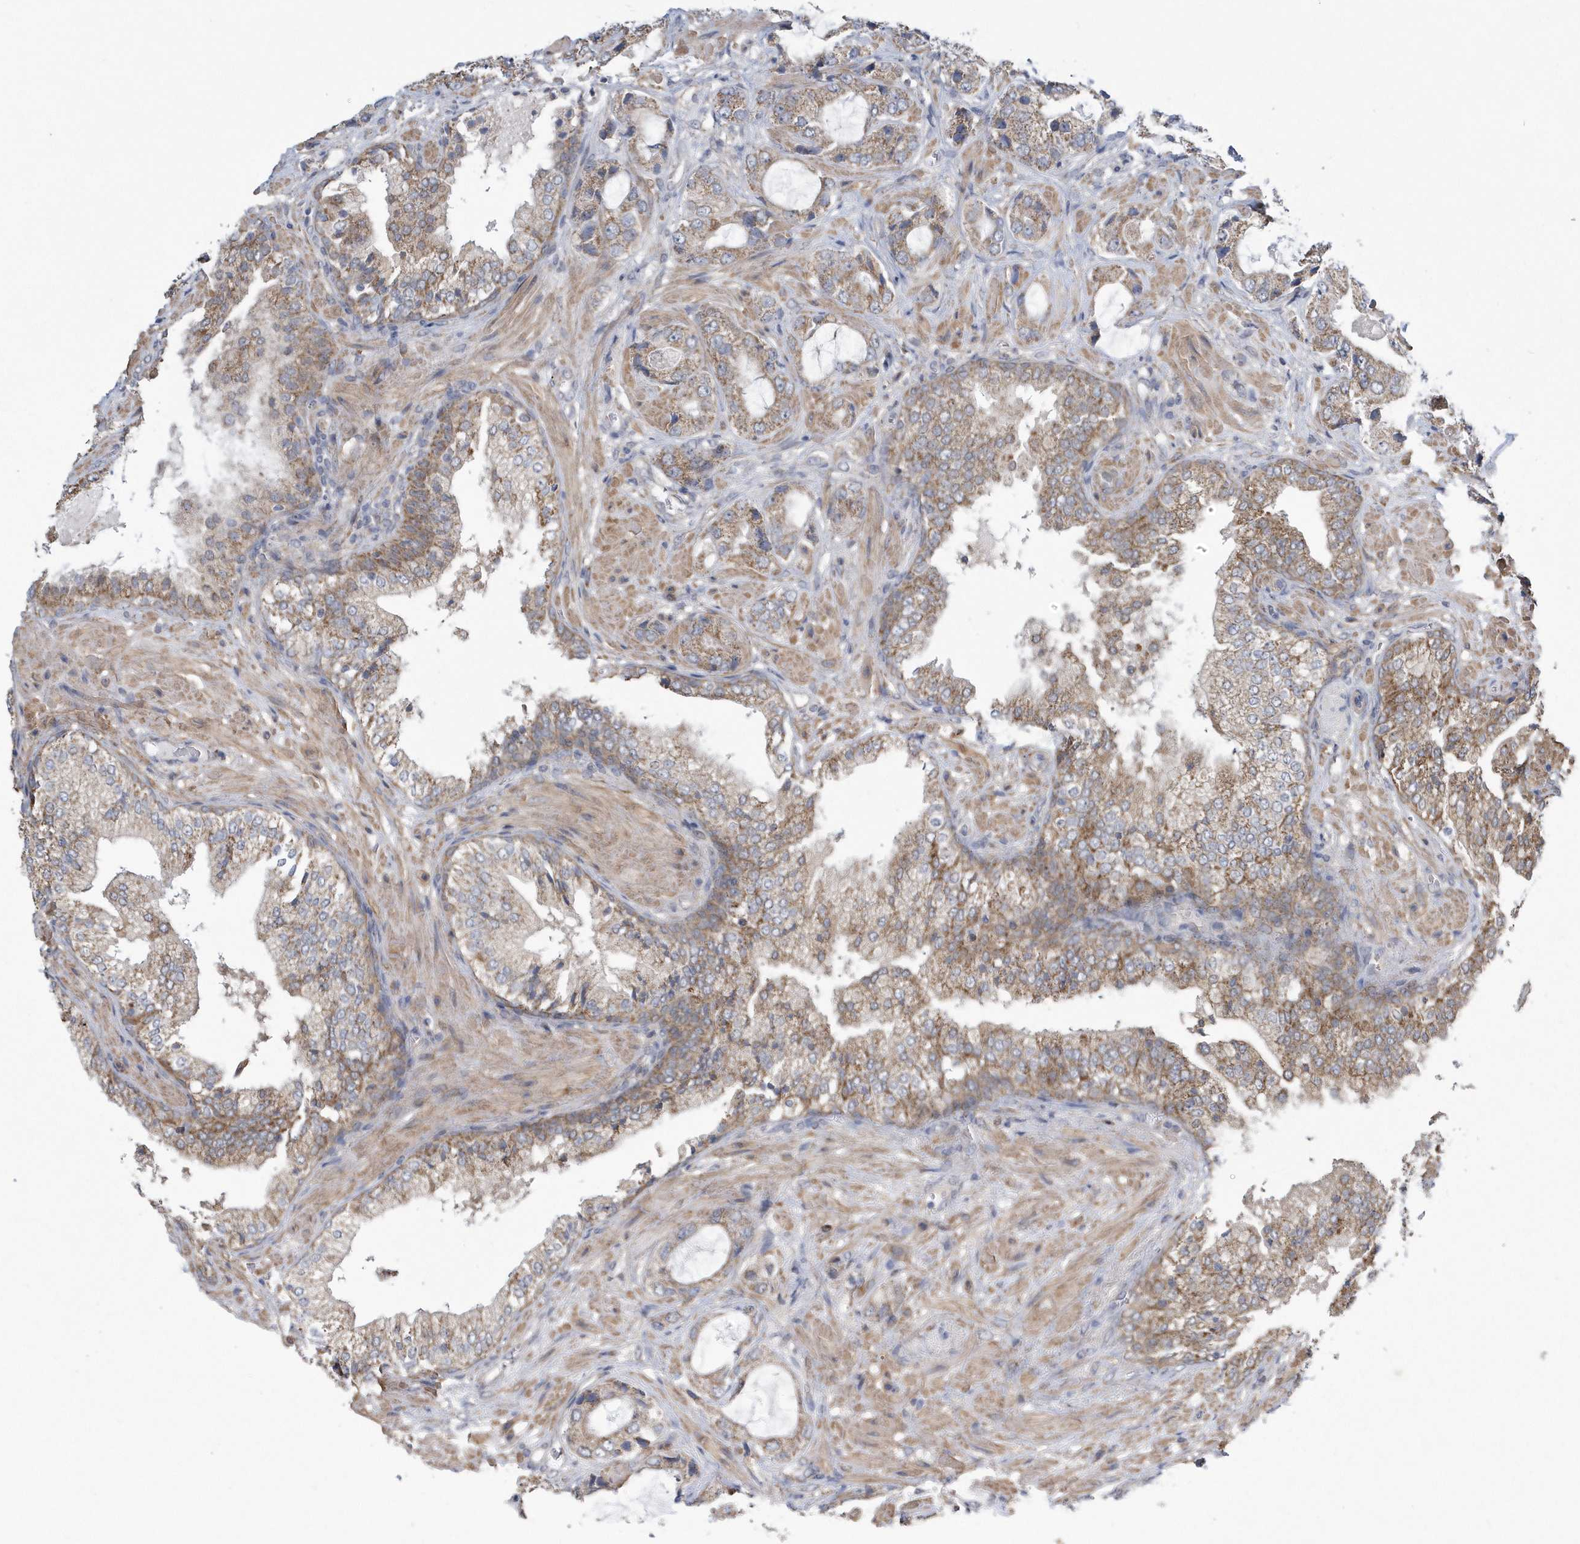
{"staining": {"intensity": "moderate", "quantity": ">75%", "location": "cytoplasmic/membranous"}, "tissue": "prostate cancer", "cell_type": "Tumor cells", "image_type": "cancer", "snomed": [{"axis": "morphology", "description": "Normal tissue, NOS"}, {"axis": "morphology", "description": "Adenocarcinoma, High grade"}, {"axis": "topography", "description": "Prostate"}, {"axis": "topography", "description": "Peripheral nerve tissue"}], "caption": "Immunohistochemical staining of human prostate cancer displays moderate cytoplasmic/membranous protein staining in approximately >75% of tumor cells. Using DAB (brown) and hematoxylin (blue) stains, captured at high magnification using brightfield microscopy.", "gene": "SLX9", "patient": {"sex": "male", "age": 59}}